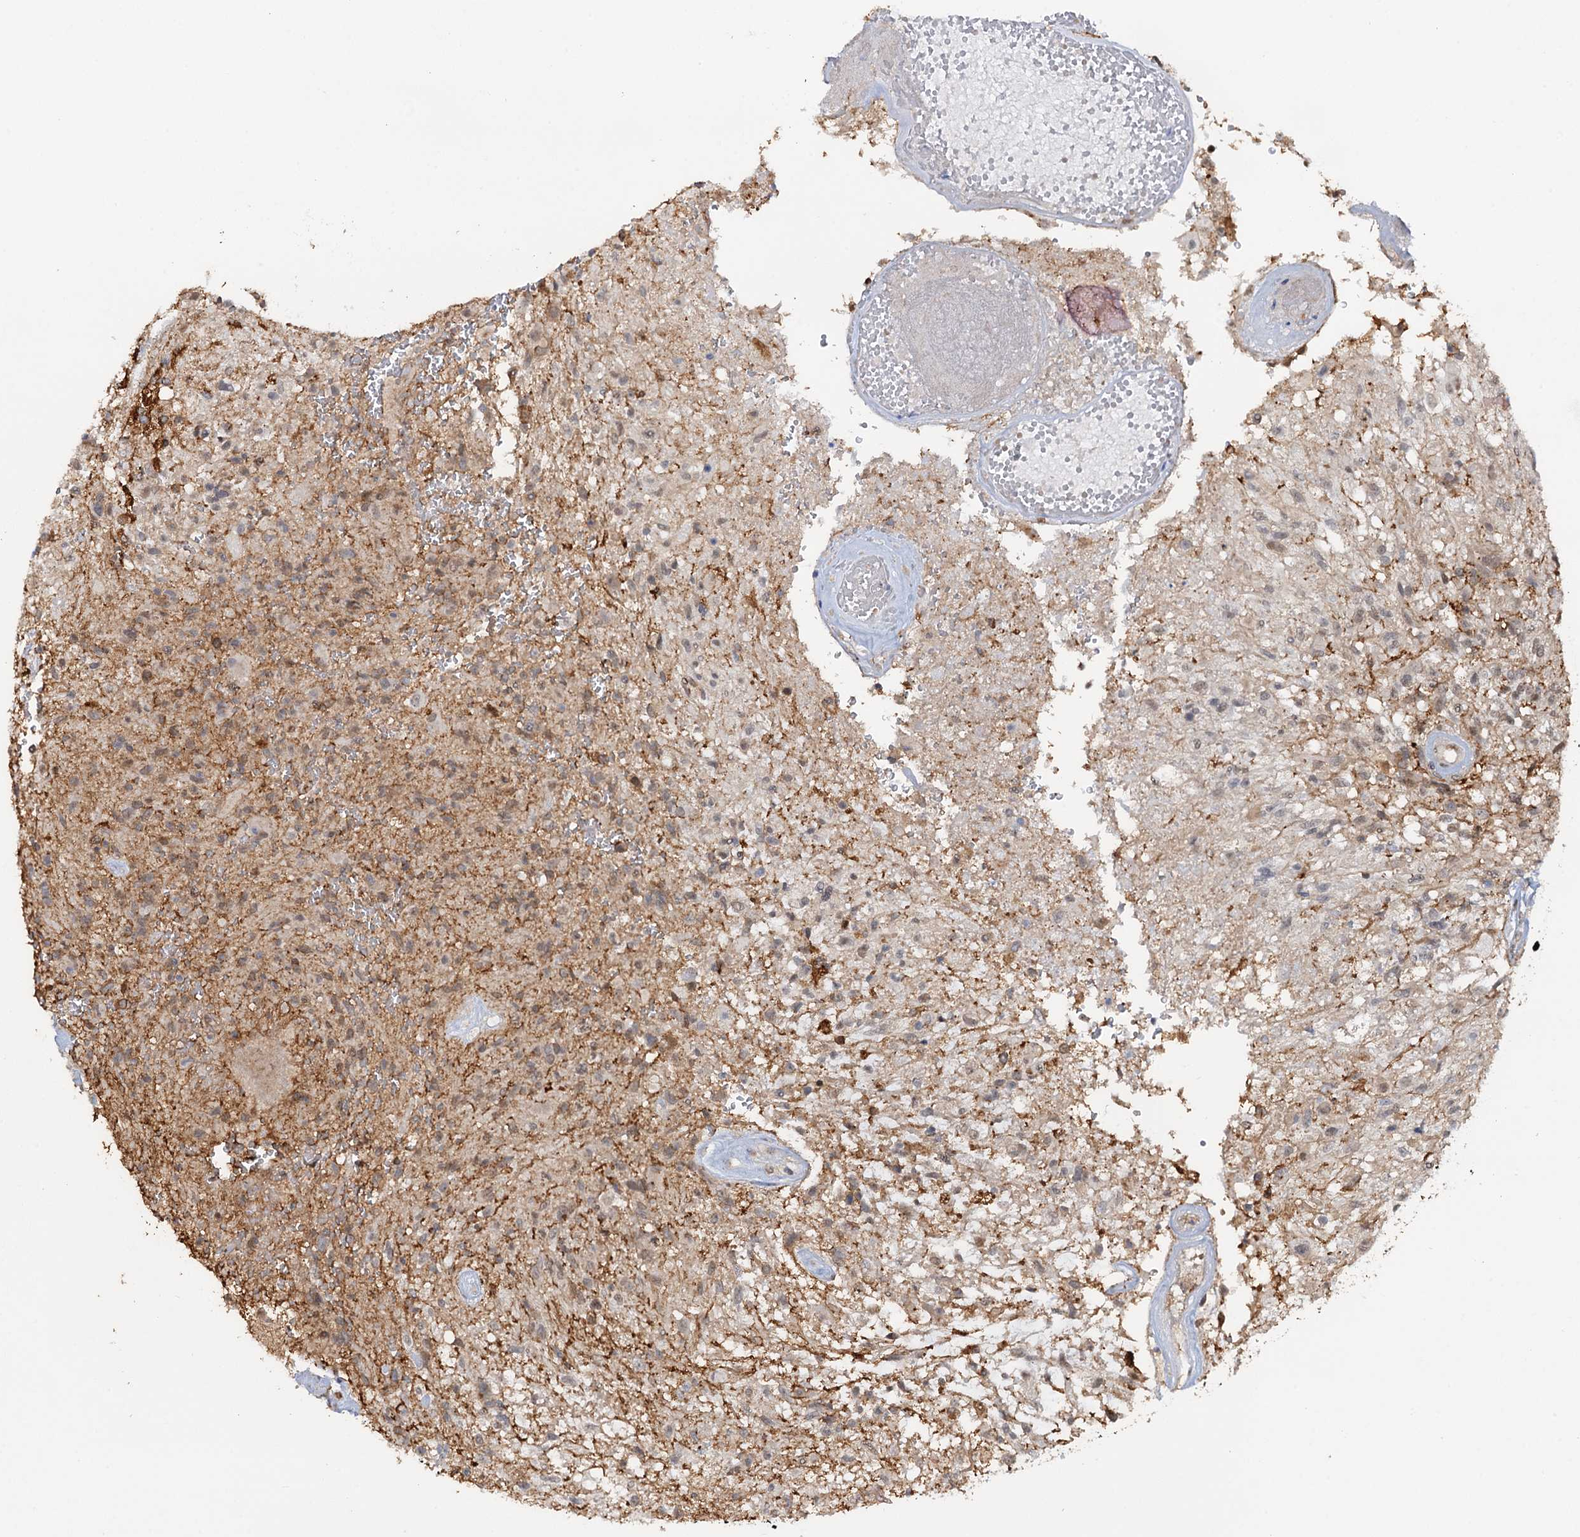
{"staining": {"intensity": "negative", "quantity": "none", "location": "none"}, "tissue": "glioma", "cell_type": "Tumor cells", "image_type": "cancer", "snomed": [{"axis": "morphology", "description": "Glioma, malignant, High grade"}, {"axis": "topography", "description": "Brain"}], "caption": "This is an immunohistochemistry image of malignant glioma (high-grade). There is no expression in tumor cells.", "gene": "ZNF609", "patient": {"sex": "male", "age": 56}}